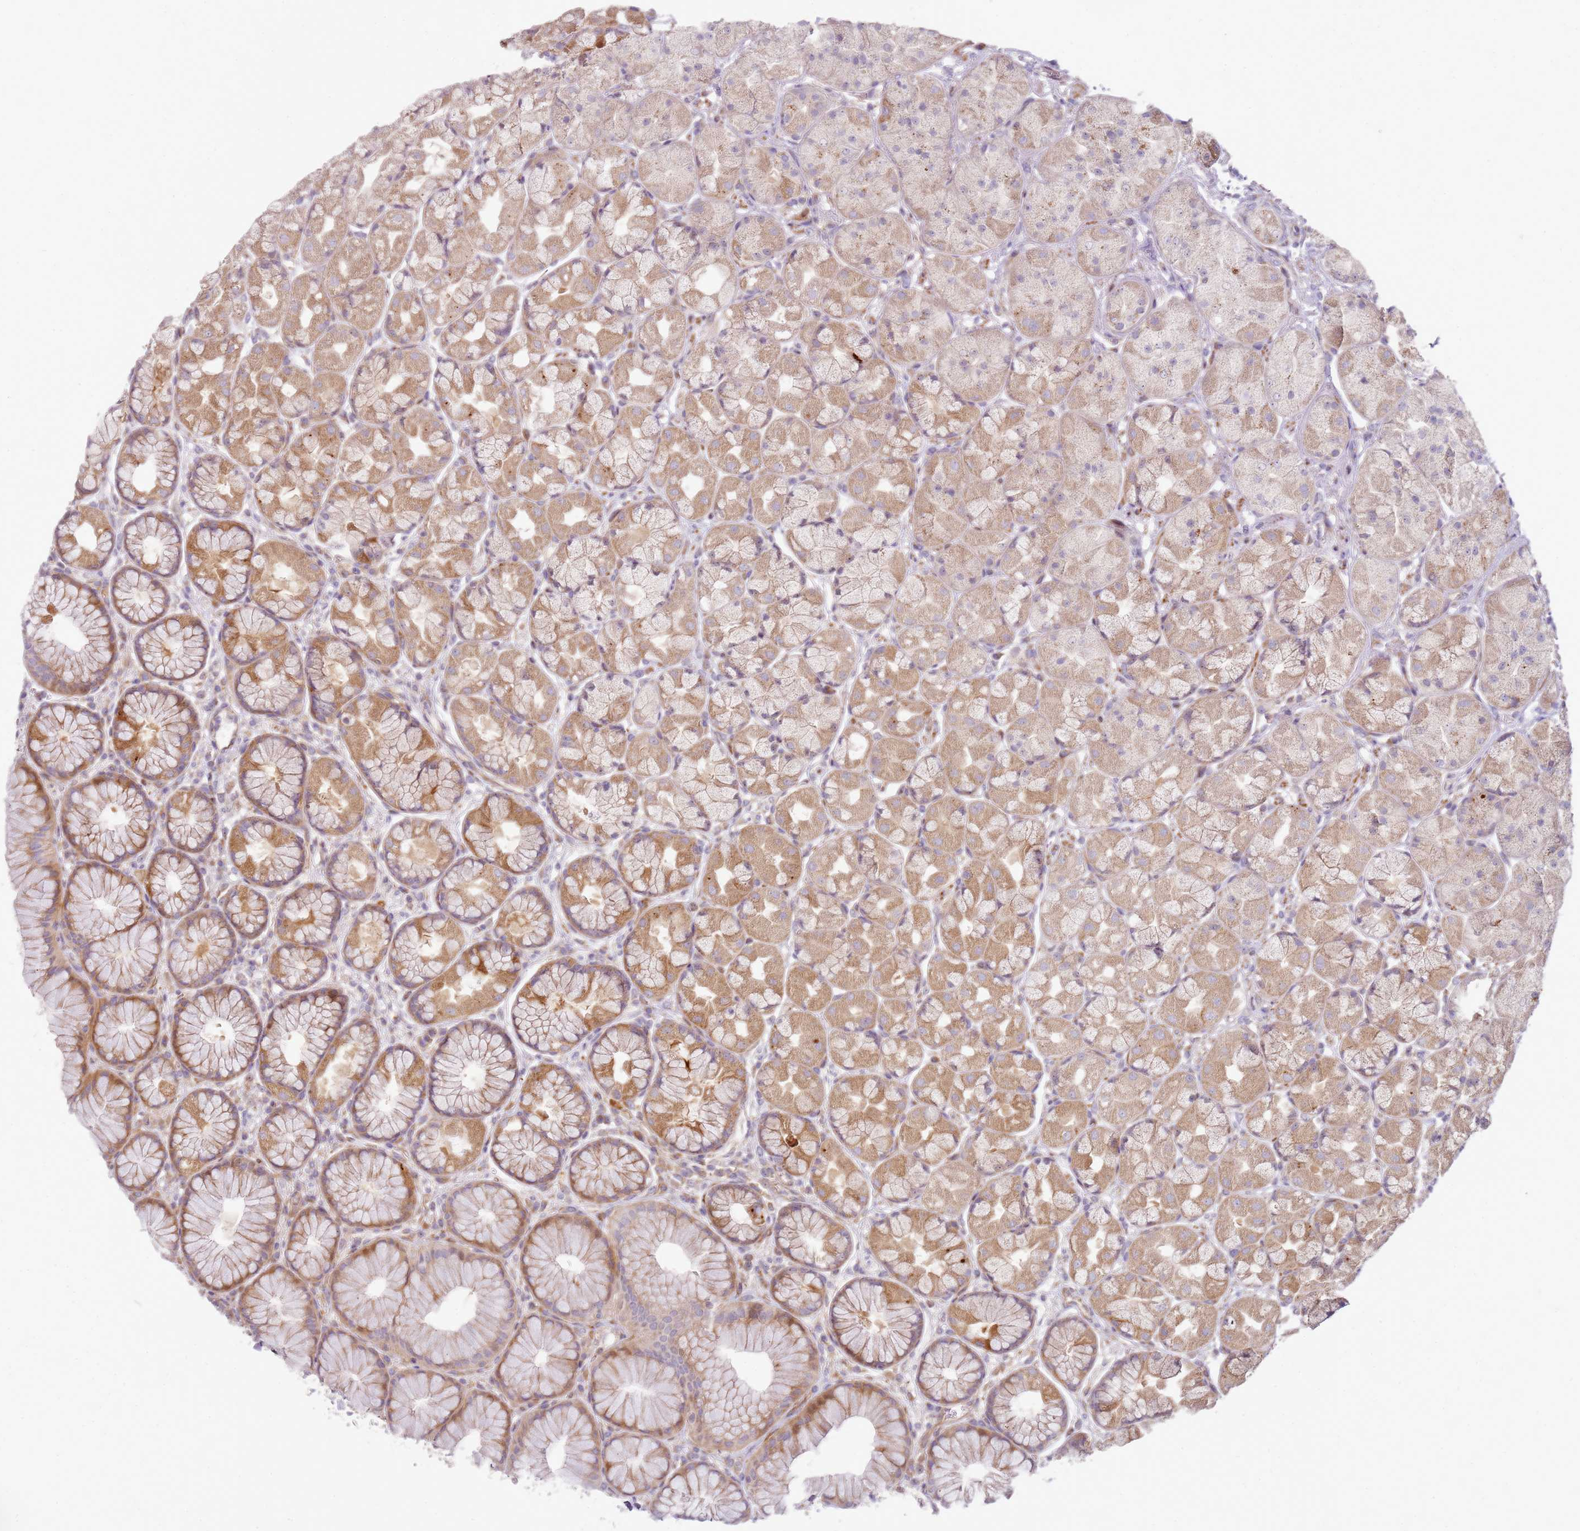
{"staining": {"intensity": "moderate", "quantity": "25%-75%", "location": "cytoplasmic/membranous"}, "tissue": "stomach", "cell_type": "Glandular cells", "image_type": "normal", "snomed": [{"axis": "morphology", "description": "Normal tissue, NOS"}, {"axis": "topography", "description": "Stomach"}], "caption": "Protein expression analysis of benign stomach displays moderate cytoplasmic/membranous expression in about 25%-75% of glandular cells.", "gene": "GRAP", "patient": {"sex": "male", "age": 57}}